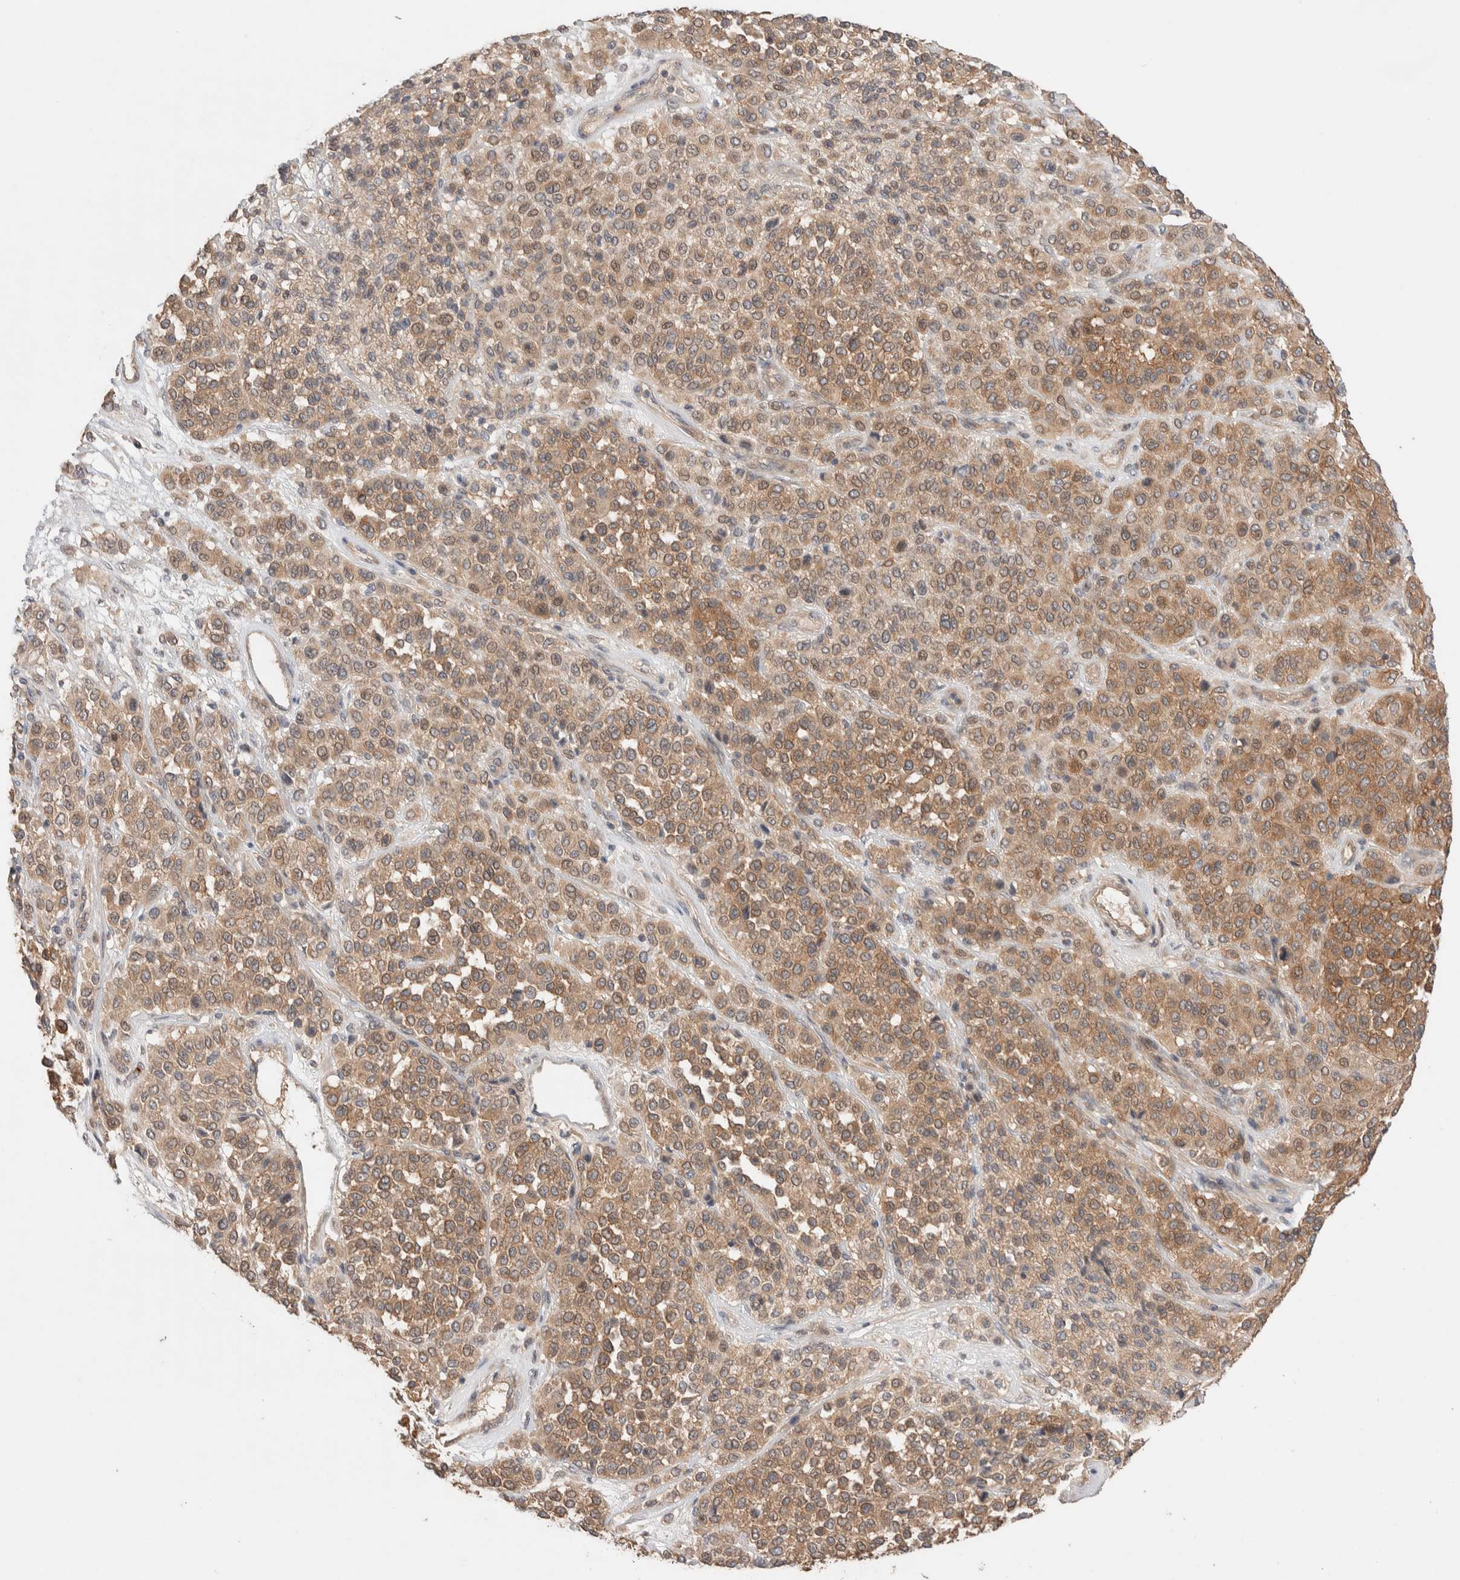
{"staining": {"intensity": "moderate", "quantity": ">75%", "location": "cytoplasmic/membranous"}, "tissue": "melanoma", "cell_type": "Tumor cells", "image_type": "cancer", "snomed": [{"axis": "morphology", "description": "Malignant melanoma, Metastatic site"}, {"axis": "topography", "description": "Pancreas"}], "caption": "A micrograph of malignant melanoma (metastatic site) stained for a protein shows moderate cytoplasmic/membranous brown staining in tumor cells.", "gene": "WDR91", "patient": {"sex": "female", "age": 30}}